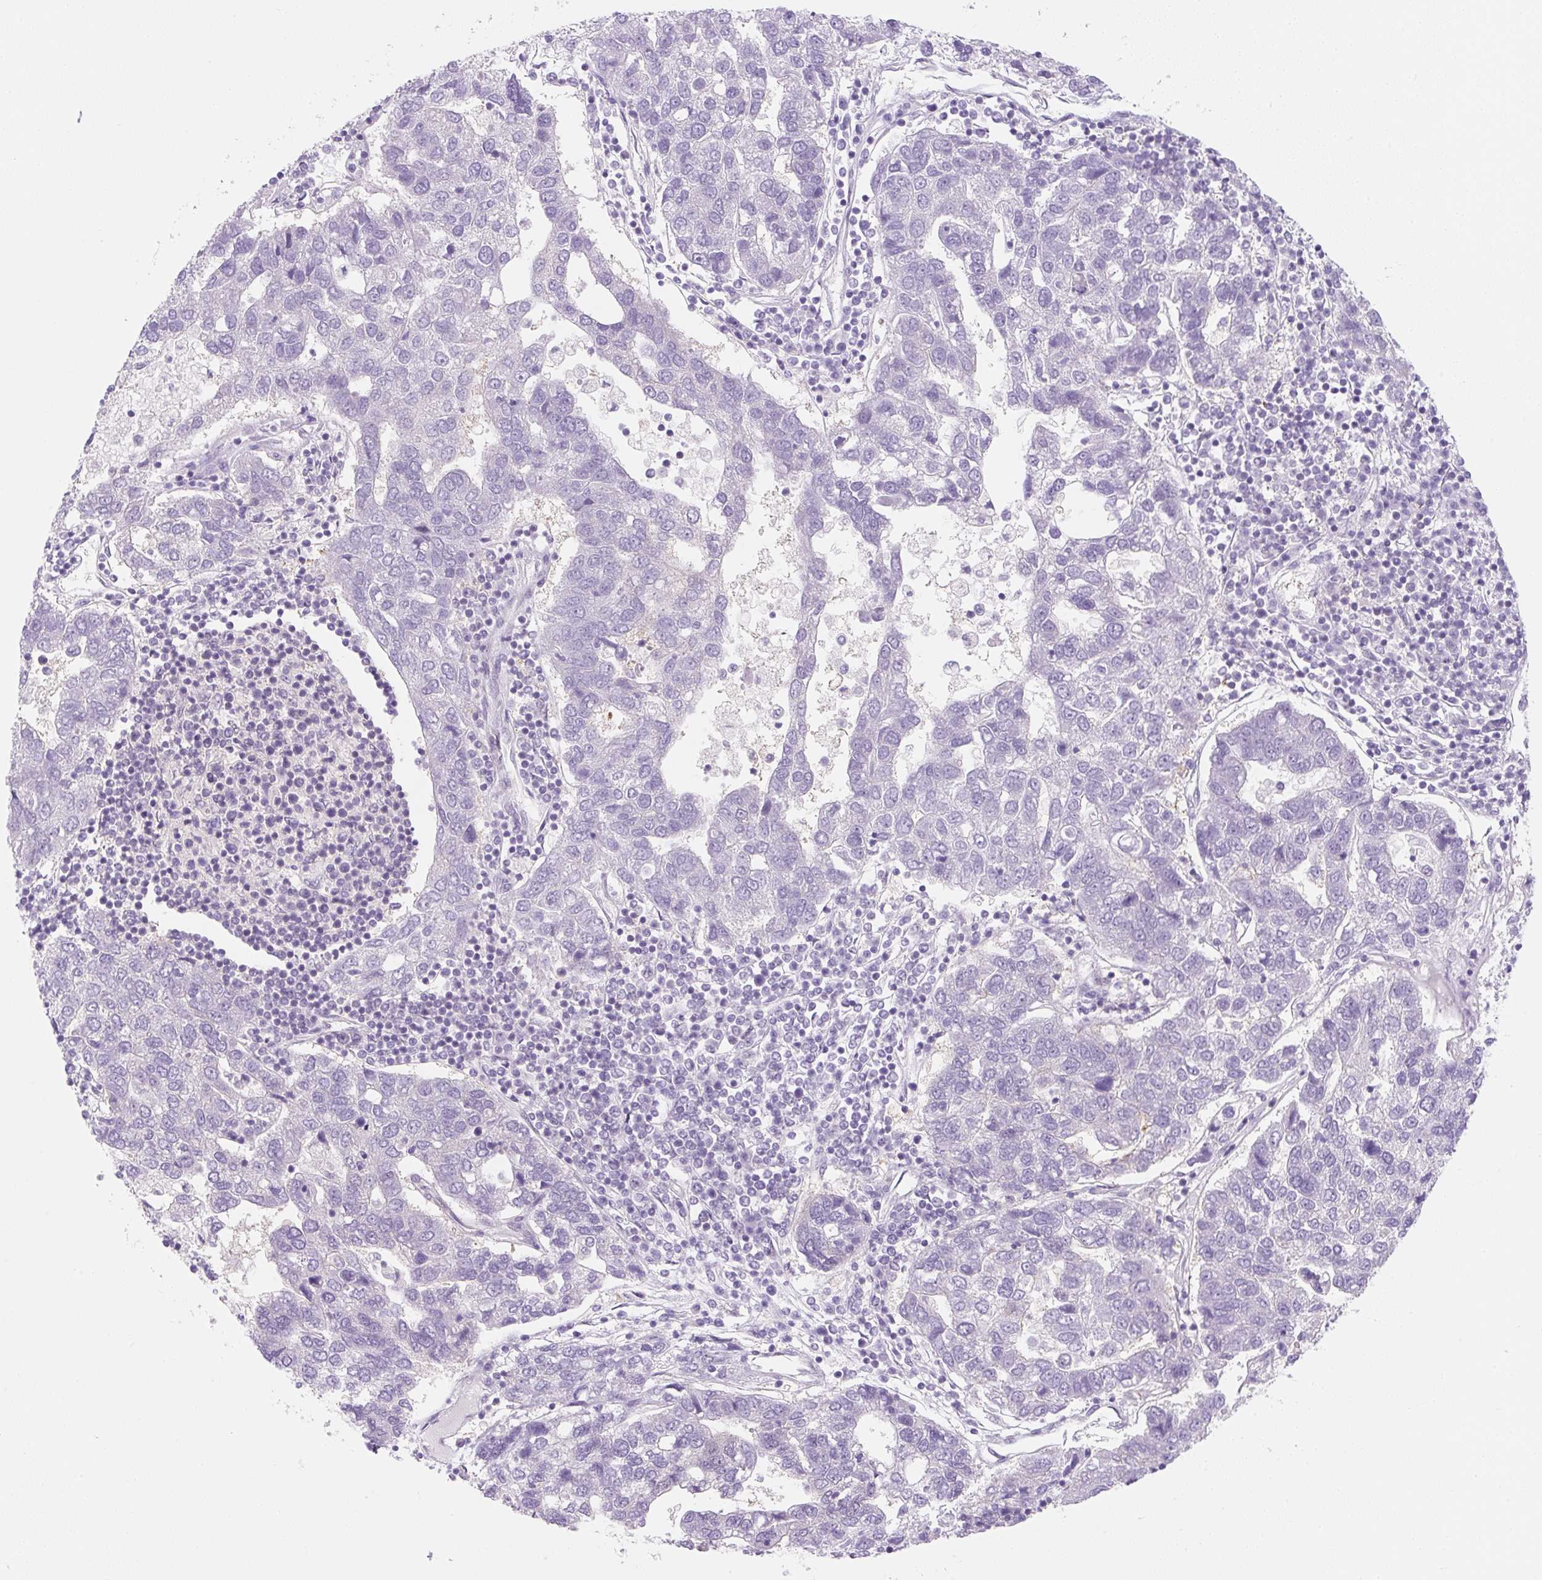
{"staining": {"intensity": "negative", "quantity": "none", "location": "none"}, "tissue": "pancreatic cancer", "cell_type": "Tumor cells", "image_type": "cancer", "snomed": [{"axis": "morphology", "description": "Adenocarcinoma, NOS"}, {"axis": "topography", "description": "Pancreas"}], "caption": "Tumor cells are negative for protein expression in human pancreatic cancer (adenocarcinoma).", "gene": "SYNE3", "patient": {"sex": "female", "age": 61}}